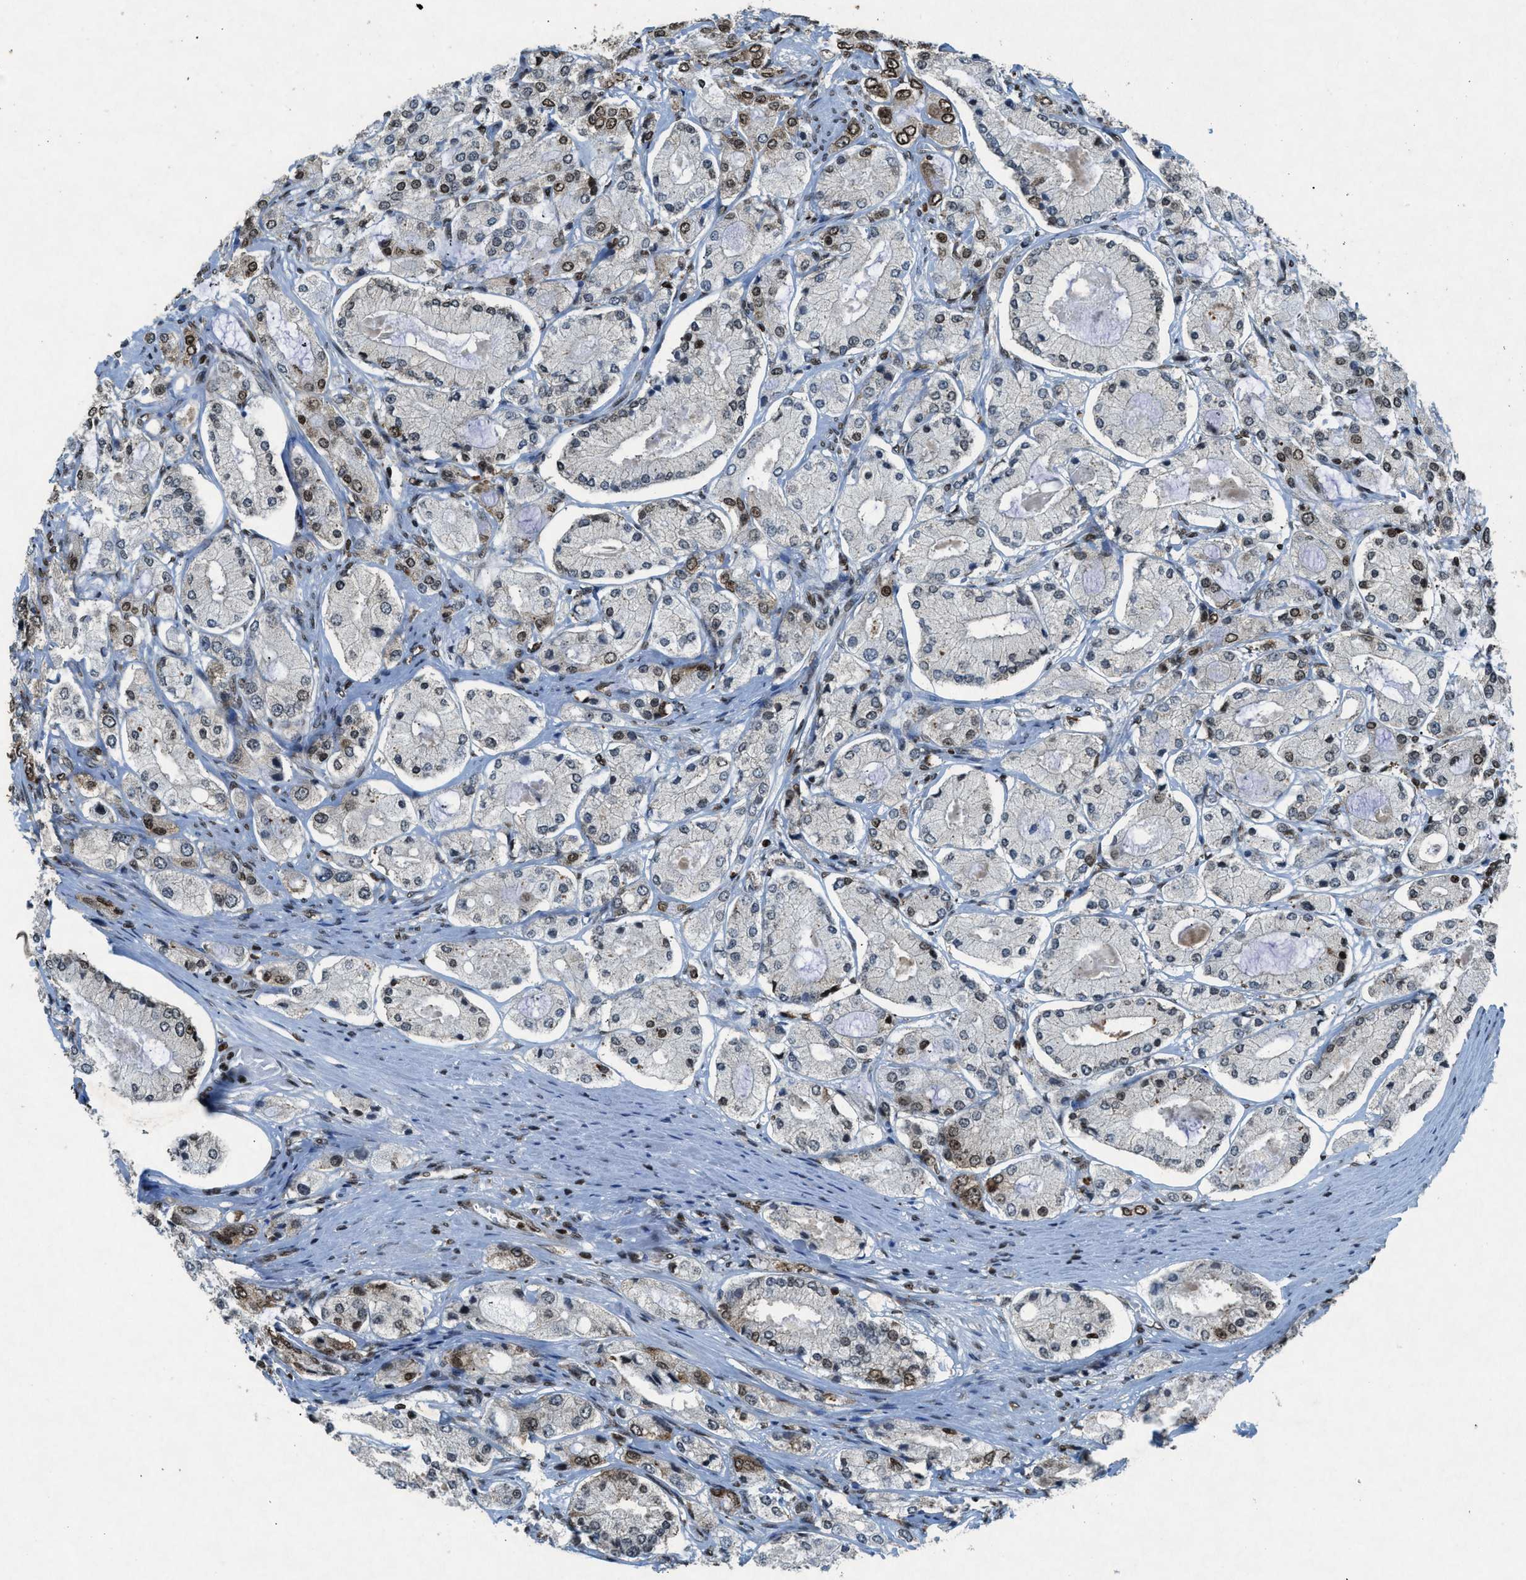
{"staining": {"intensity": "strong", "quantity": "25%-75%", "location": "nuclear"}, "tissue": "prostate cancer", "cell_type": "Tumor cells", "image_type": "cancer", "snomed": [{"axis": "morphology", "description": "Adenocarcinoma, High grade"}, {"axis": "topography", "description": "Prostate"}], "caption": "The photomicrograph shows staining of prostate adenocarcinoma (high-grade), revealing strong nuclear protein staining (brown color) within tumor cells.", "gene": "NXF1", "patient": {"sex": "male", "age": 65}}